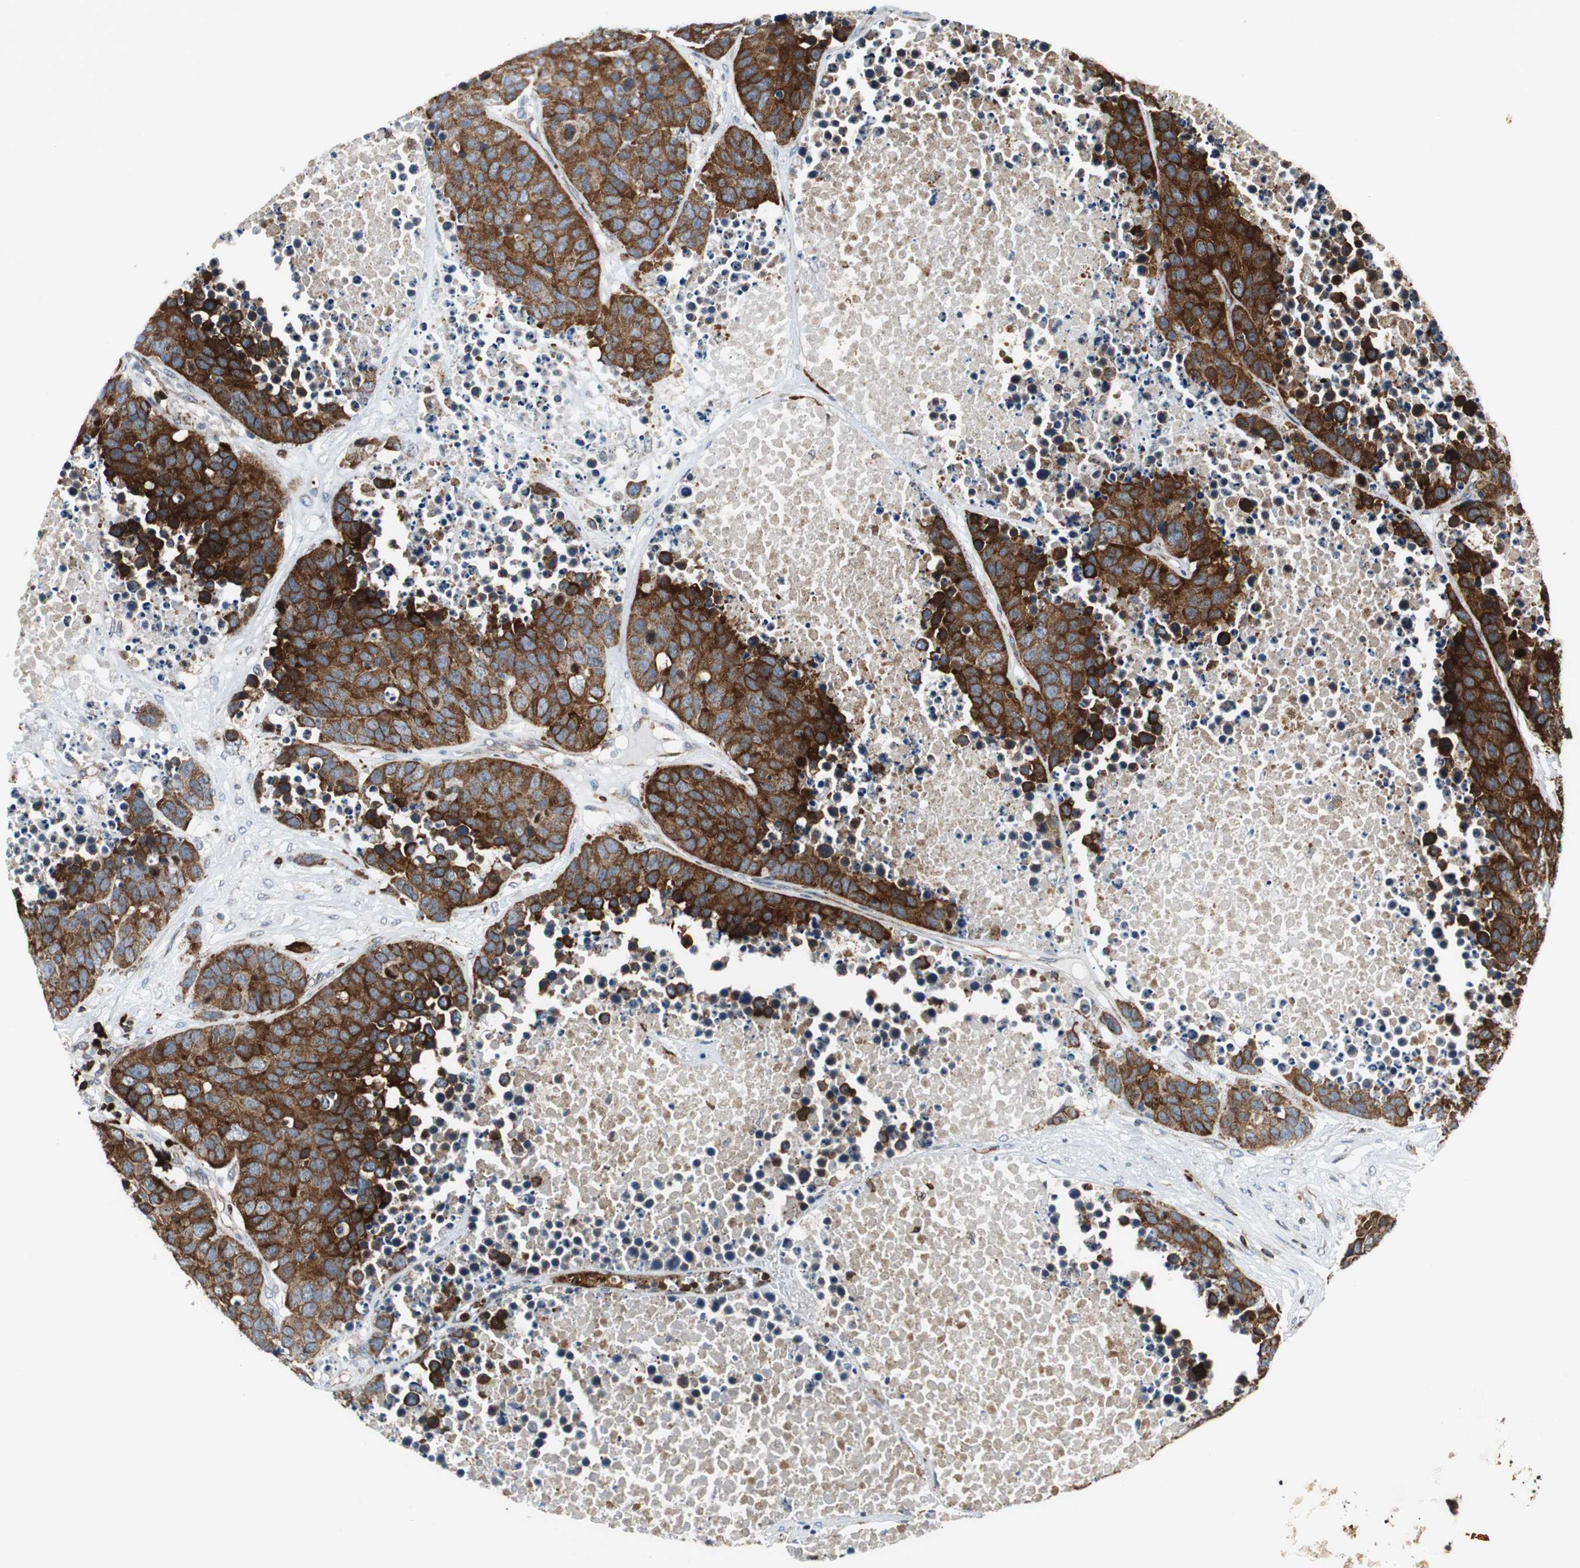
{"staining": {"intensity": "strong", "quantity": ">75%", "location": "cytoplasmic/membranous"}, "tissue": "carcinoid", "cell_type": "Tumor cells", "image_type": "cancer", "snomed": [{"axis": "morphology", "description": "Carcinoid, malignant, NOS"}, {"axis": "topography", "description": "Lung"}], "caption": "Strong cytoplasmic/membranous staining is identified in approximately >75% of tumor cells in malignant carcinoid.", "gene": "TUBA4A", "patient": {"sex": "male", "age": 60}}